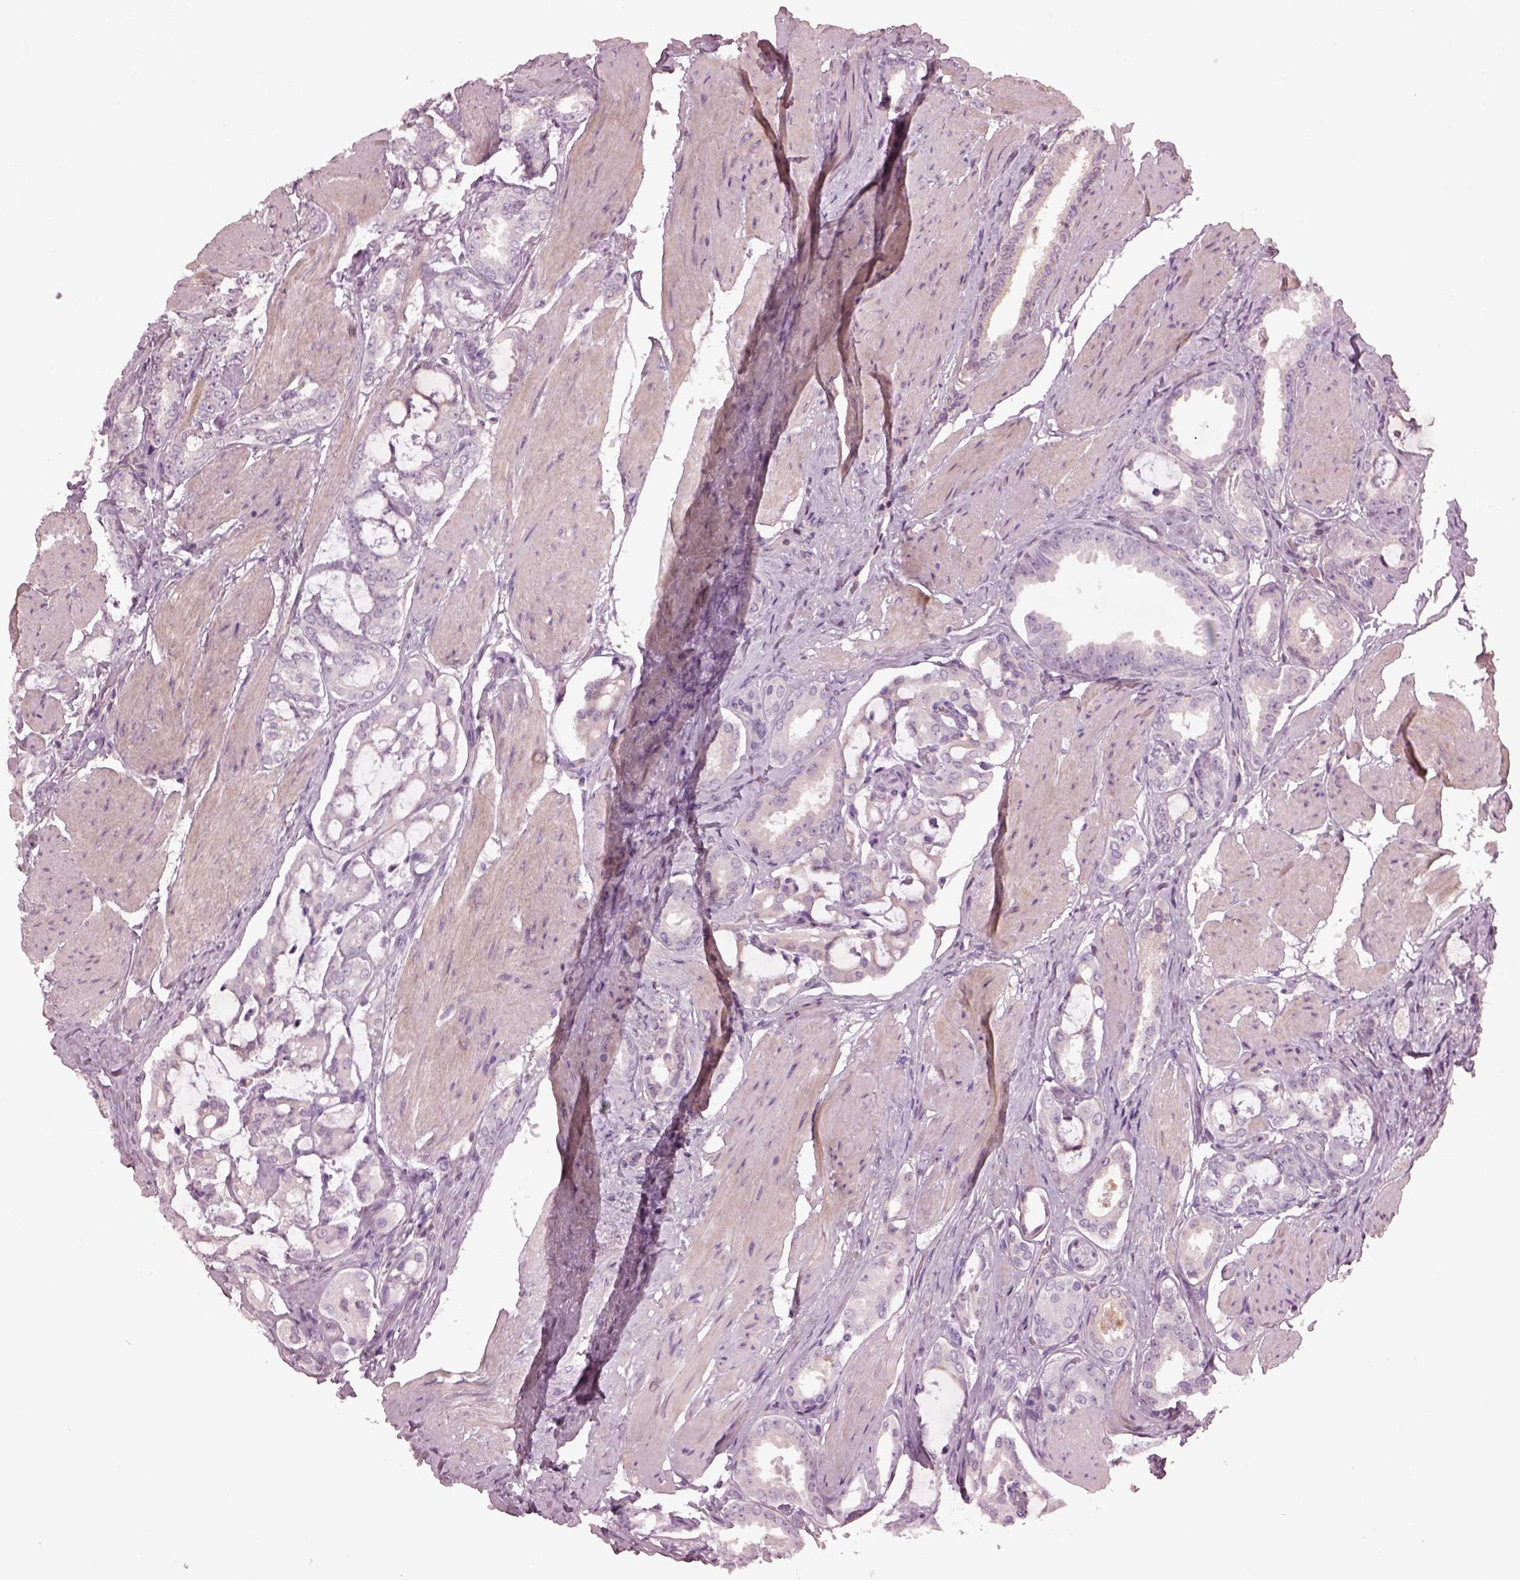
{"staining": {"intensity": "negative", "quantity": "none", "location": "none"}, "tissue": "prostate cancer", "cell_type": "Tumor cells", "image_type": "cancer", "snomed": [{"axis": "morphology", "description": "Adenocarcinoma, High grade"}, {"axis": "topography", "description": "Prostate"}], "caption": "Human prostate high-grade adenocarcinoma stained for a protein using IHC exhibits no expression in tumor cells.", "gene": "BFSP1", "patient": {"sex": "male", "age": 63}}